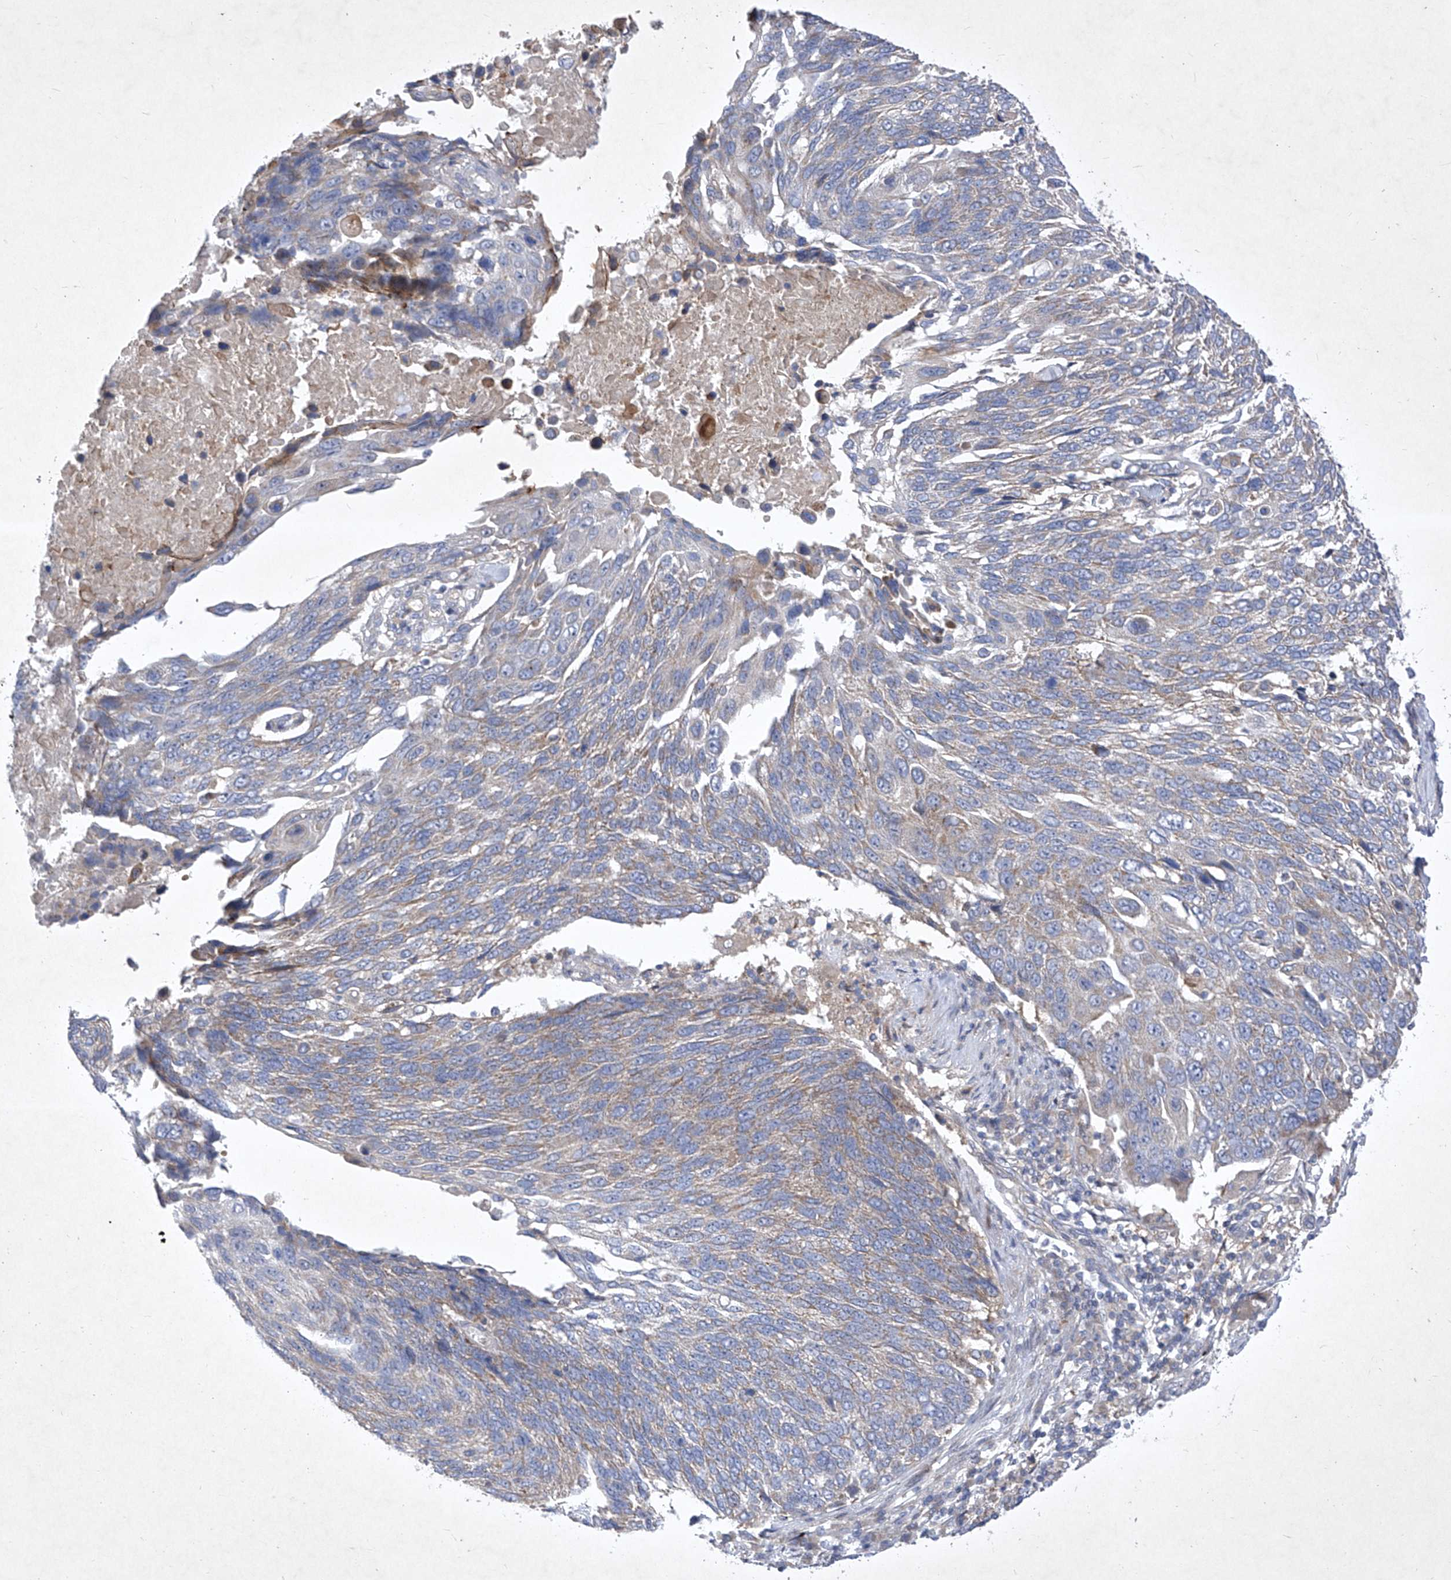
{"staining": {"intensity": "negative", "quantity": "none", "location": "none"}, "tissue": "lung cancer", "cell_type": "Tumor cells", "image_type": "cancer", "snomed": [{"axis": "morphology", "description": "Squamous cell carcinoma, NOS"}, {"axis": "topography", "description": "Lung"}], "caption": "Immunohistochemistry (IHC) image of lung squamous cell carcinoma stained for a protein (brown), which demonstrates no positivity in tumor cells.", "gene": "COQ3", "patient": {"sex": "male", "age": 66}}